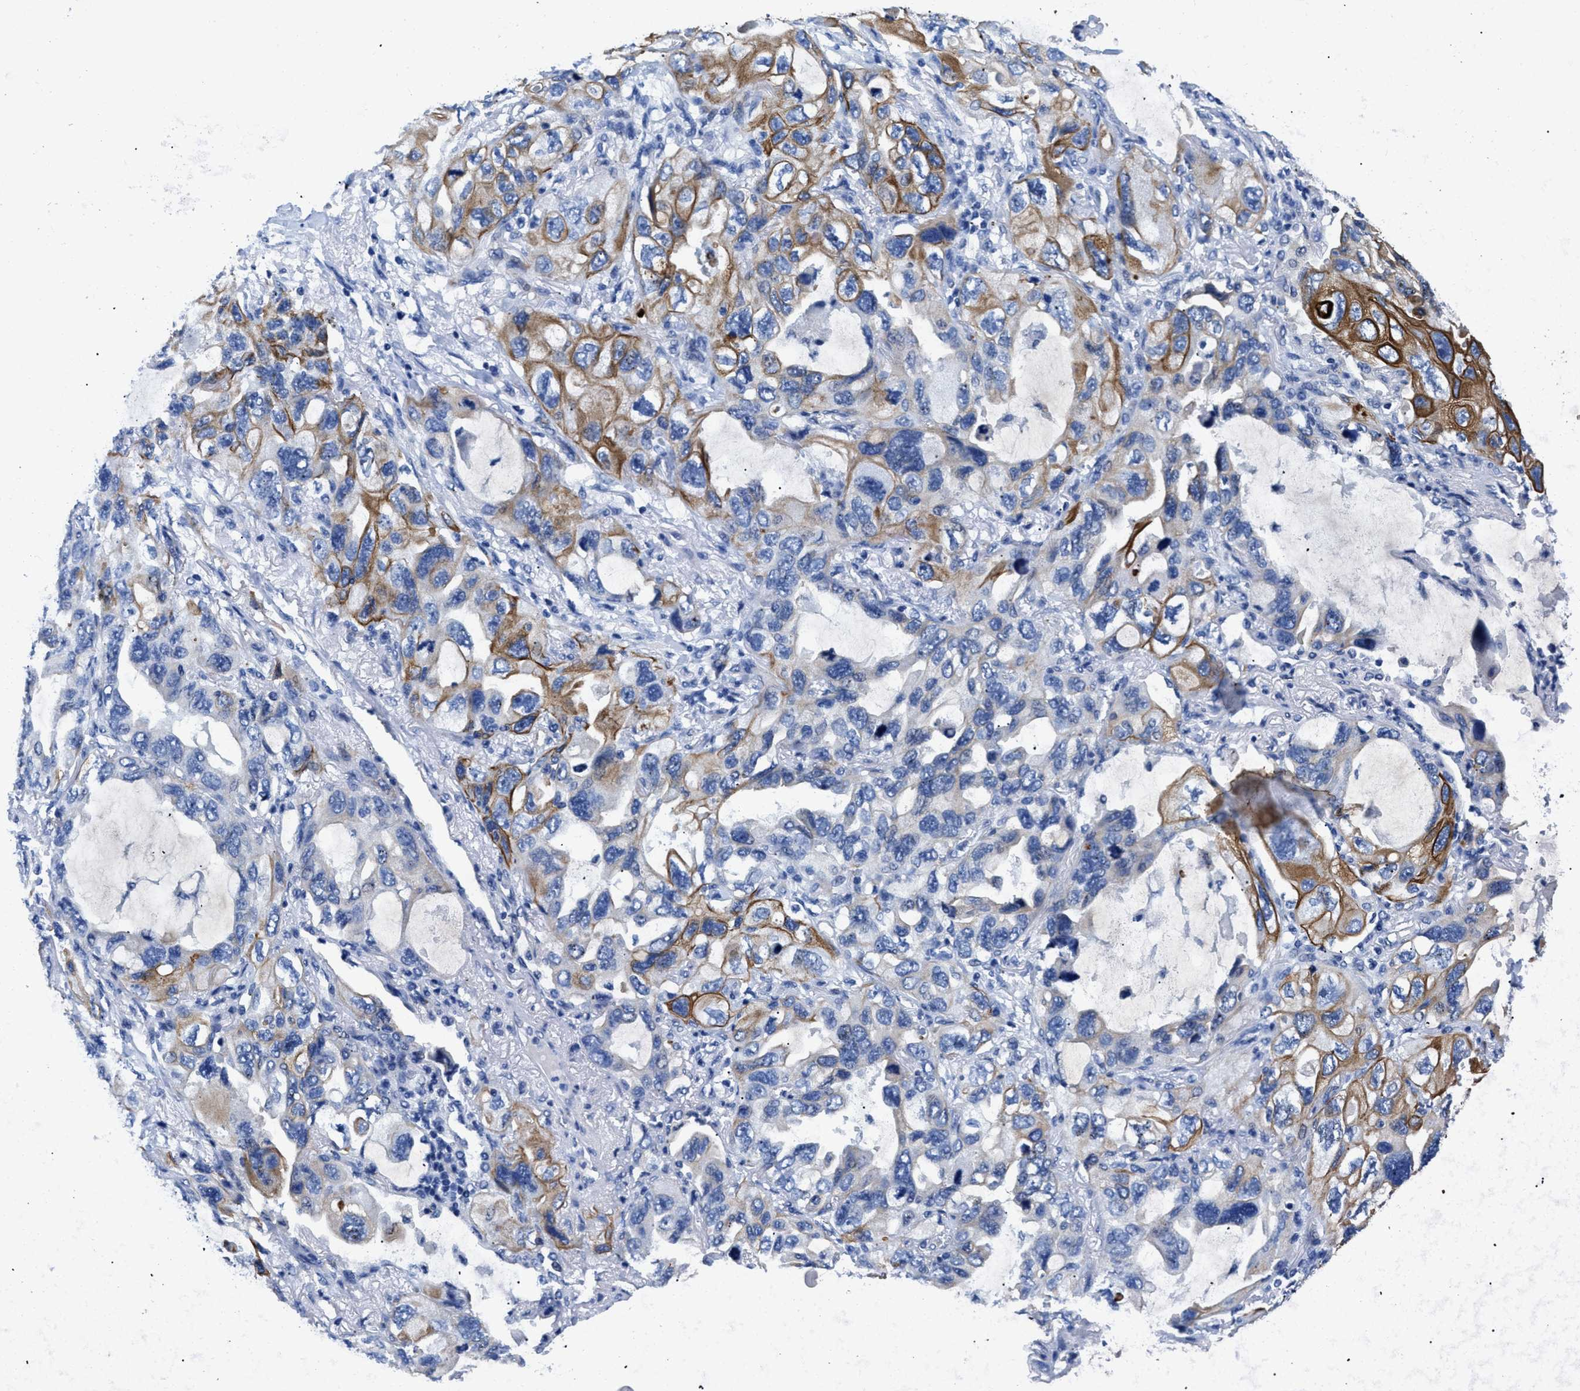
{"staining": {"intensity": "strong", "quantity": "25%-75%", "location": "cytoplasmic/membranous"}, "tissue": "lung cancer", "cell_type": "Tumor cells", "image_type": "cancer", "snomed": [{"axis": "morphology", "description": "Squamous cell carcinoma, NOS"}, {"axis": "topography", "description": "Lung"}], "caption": "Immunohistochemical staining of human squamous cell carcinoma (lung) displays strong cytoplasmic/membranous protein positivity in about 25%-75% of tumor cells.", "gene": "TMEM68", "patient": {"sex": "female", "age": 73}}